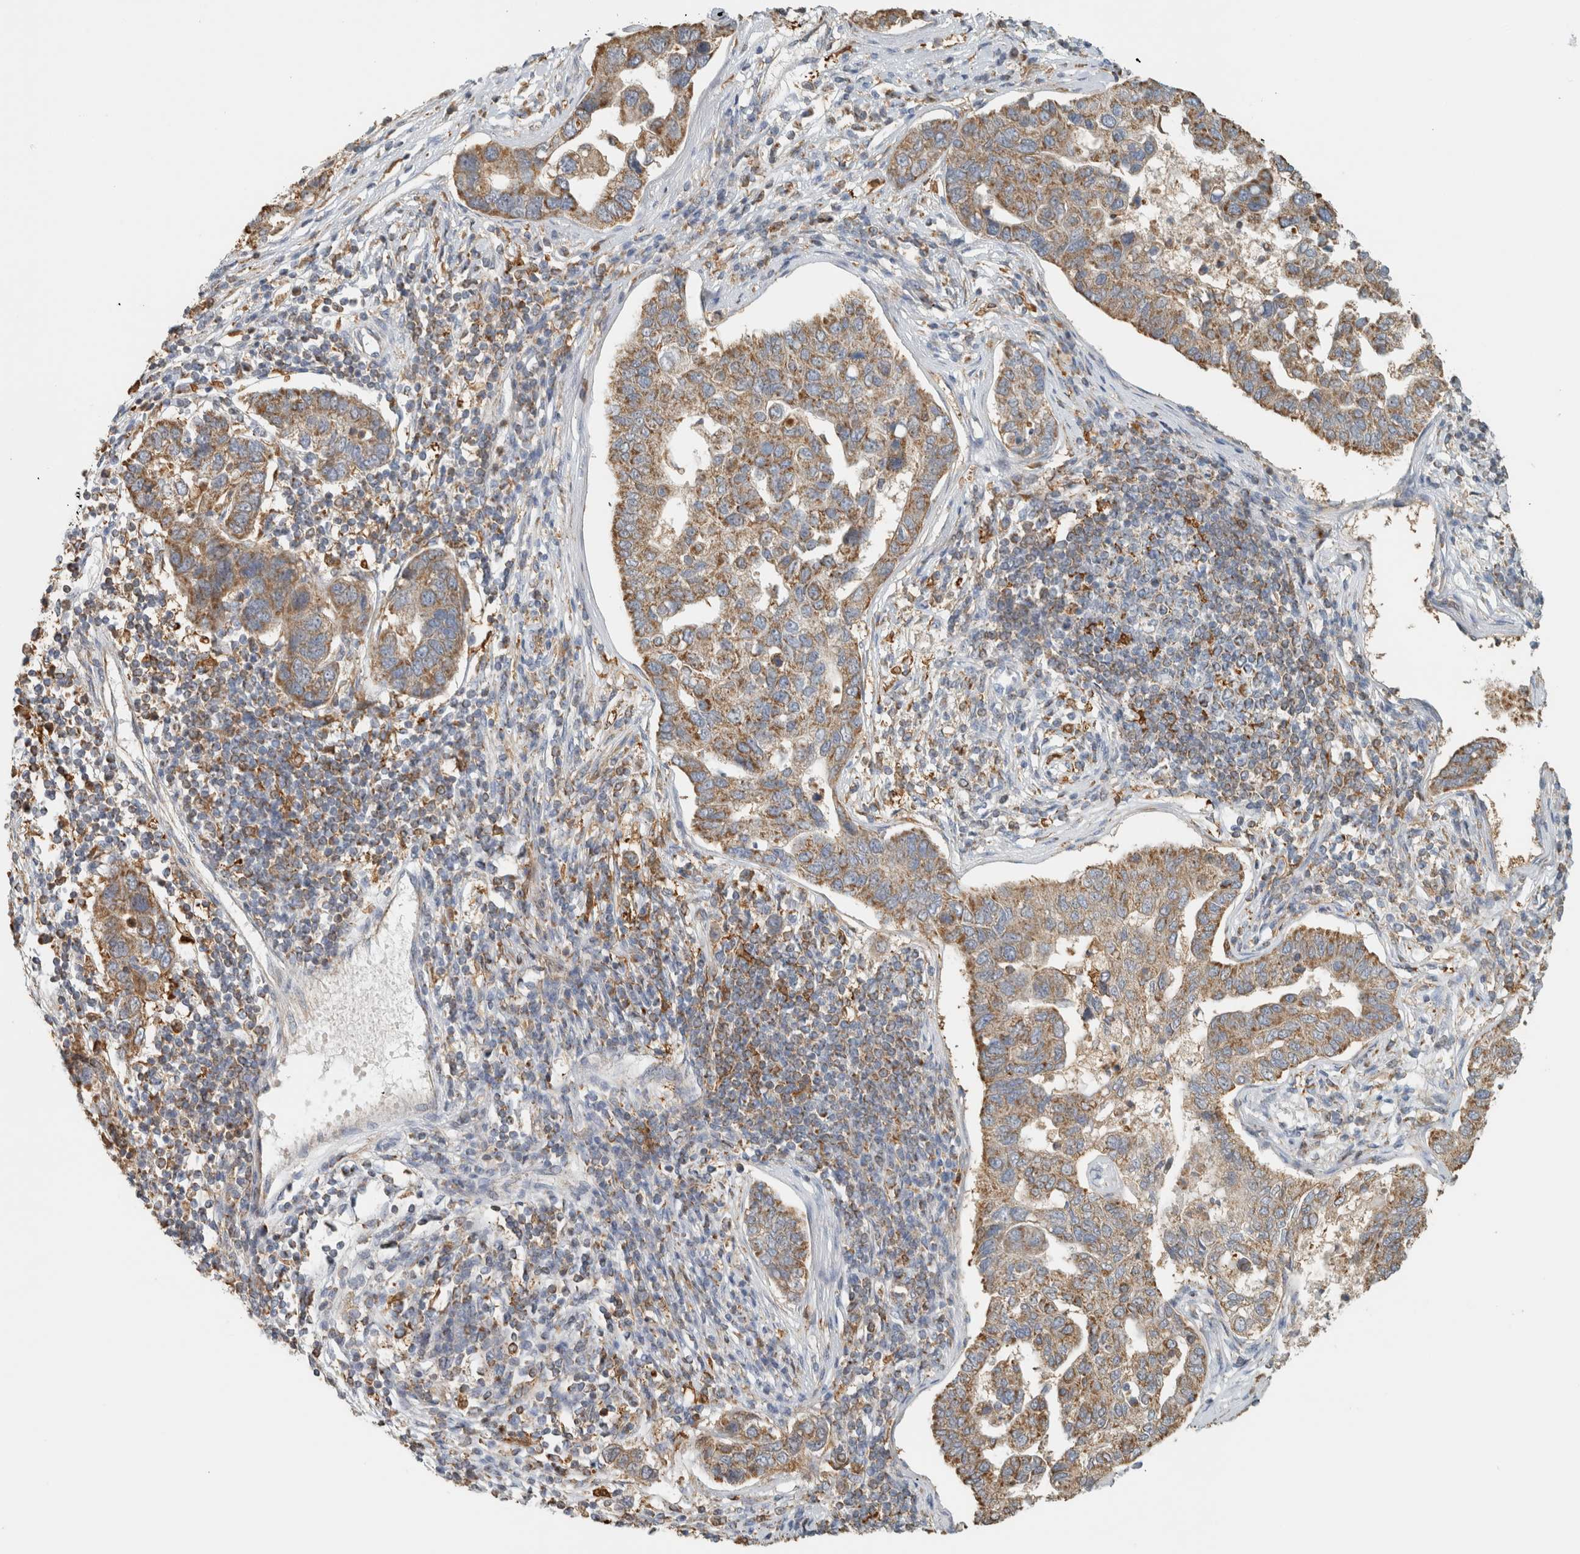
{"staining": {"intensity": "moderate", "quantity": ">75%", "location": "cytoplasmic/membranous"}, "tissue": "pancreatic cancer", "cell_type": "Tumor cells", "image_type": "cancer", "snomed": [{"axis": "morphology", "description": "Adenocarcinoma, NOS"}, {"axis": "topography", "description": "Pancreas"}], "caption": "IHC image of neoplastic tissue: human adenocarcinoma (pancreatic) stained using immunohistochemistry exhibits medium levels of moderate protein expression localized specifically in the cytoplasmic/membranous of tumor cells, appearing as a cytoplasmic/membranous brown color.", "gene": "CAPG", "patient": {"sex": "female", "age": 61}}